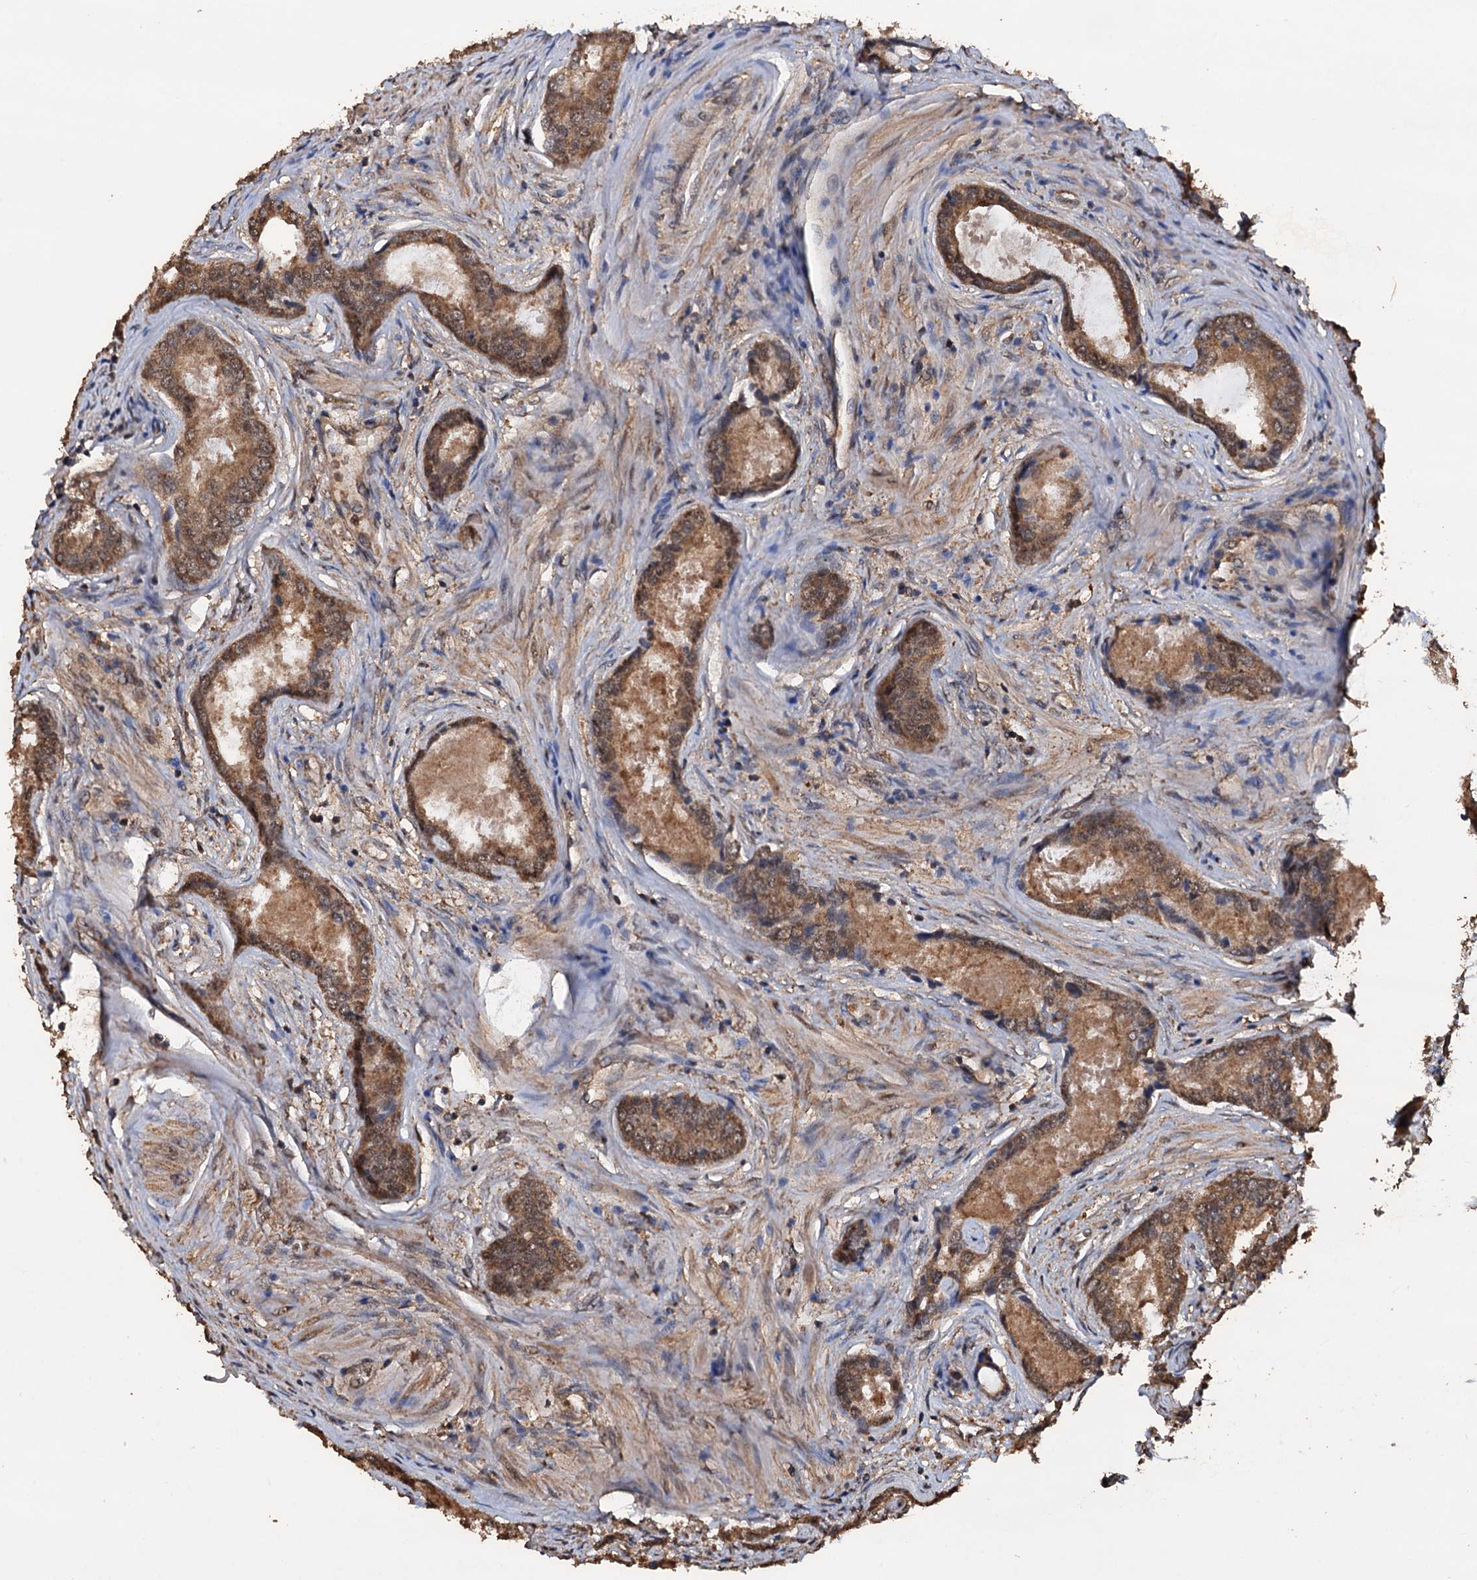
{"staining": {"intensity": "moderate", "quantity": ">75%", "location": "cytoplasmic/membranous,nuclear"}, "tissue": "prostate cancer", "cell_type": "Tumor cells", "image_type": "cancer", "snomed": [{"axis": "morphology", "description": "Adenocarcinoma, Low grade"}, {"axis": "topography", "description": "Prostate"}], "caption": "Immunohistochemical staining of human adenocarcinoma (low-grade) (prostate) shows medium levels of moderate cytoplasmic/membranous and nuclear expression in about >75% of tumor cells.", "gene": "PSMD9", "patient": {"sex": "male", "age": 68}}